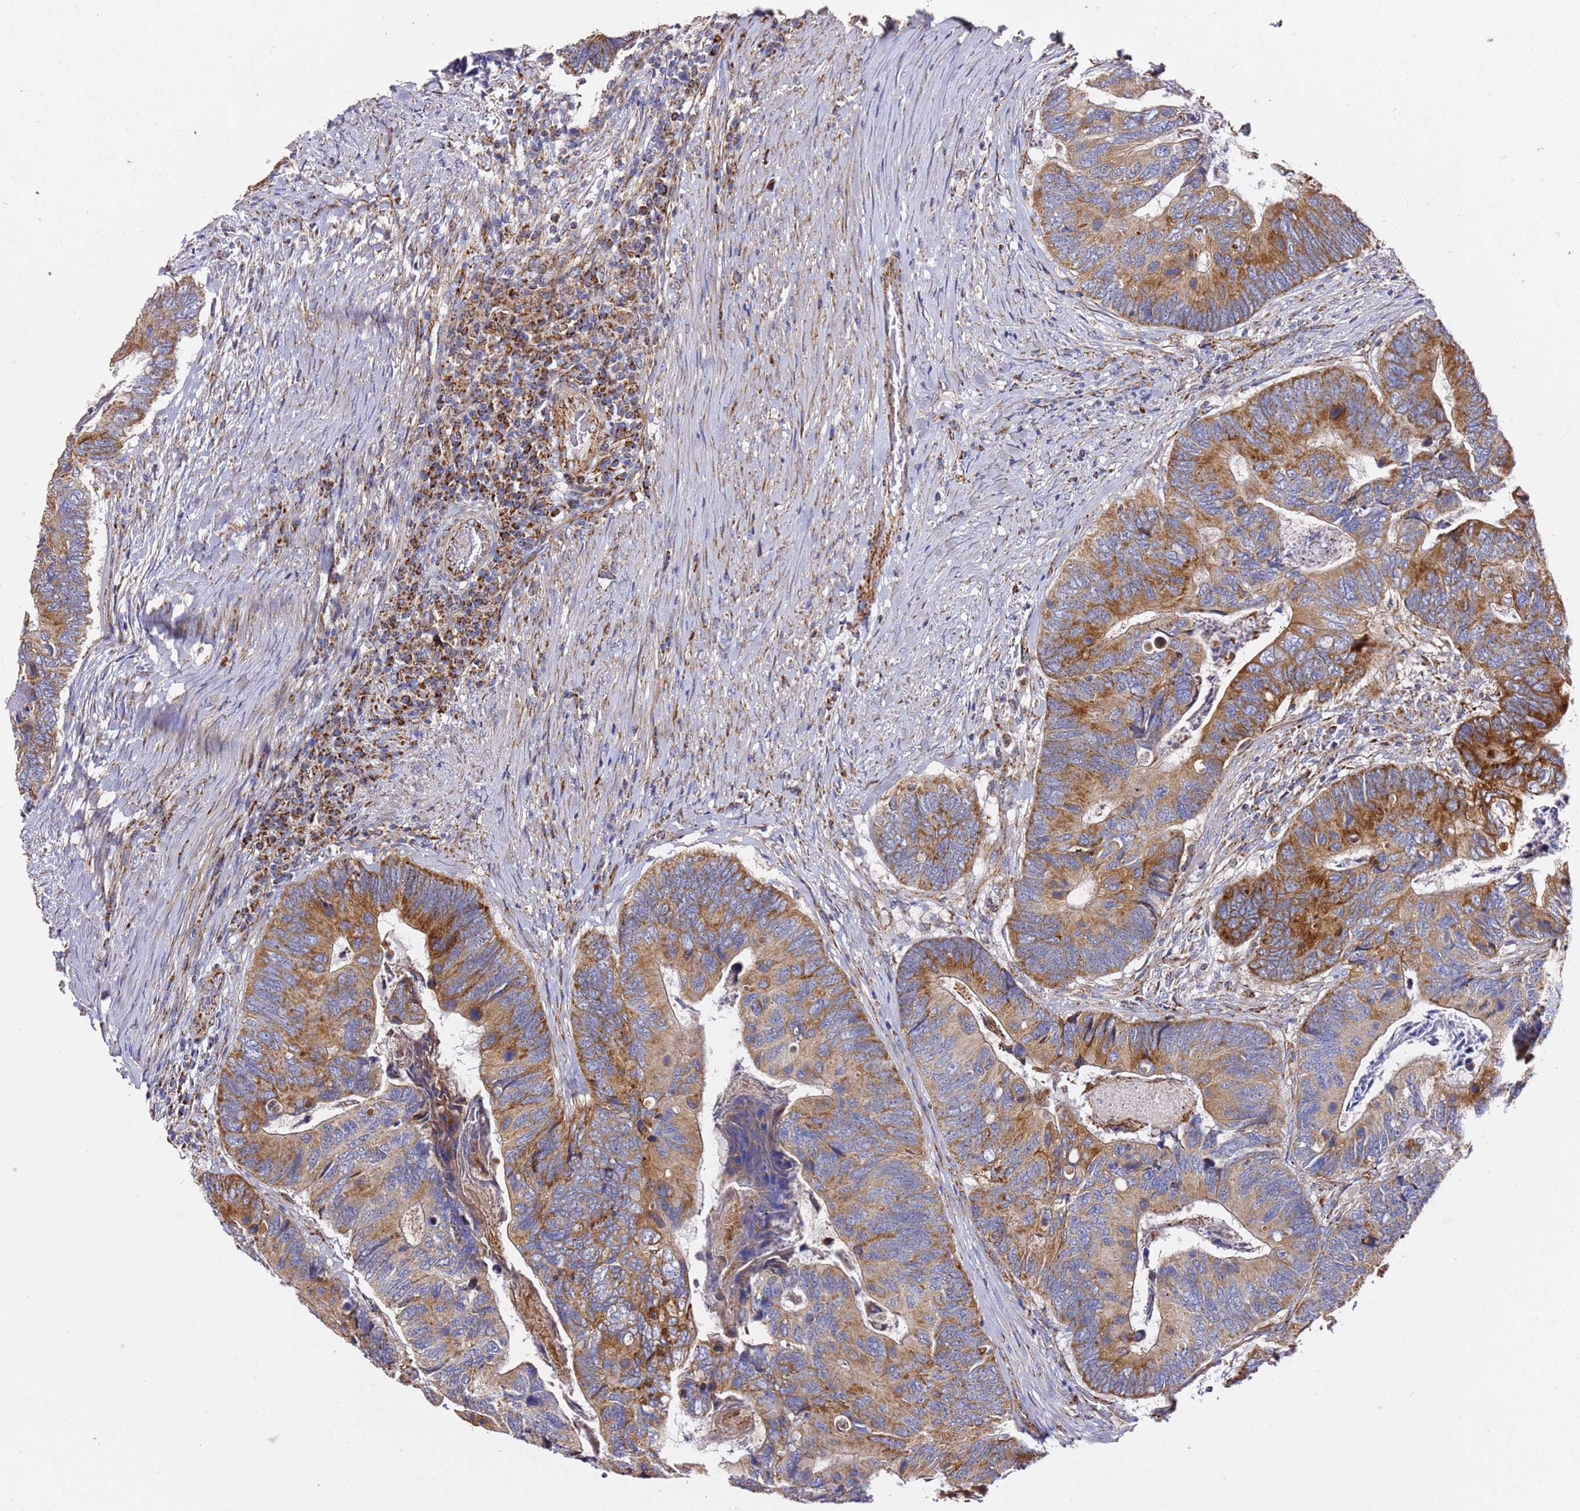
{"staining": {"intensity": "moderate", "quantity": "25%-75%", "location": "cytoplasmic/membranous"}, "tissue": "colorectal cancer", "cell_type": "Tumor cells", "image_type": "cancer", "snomed": [{"axis": "morphology", "description": "Adenocarcinoma, NOS"}, {"axis": "topography", "description": "Colon"}], "caption": "Immunohistochemical staining of human adenocarcinoma (colorectal) reveals moderate cytoplasmic/membranous protein positivity in about 25%-75% of tumor cells. (IHC, brightfield microscopy, high magnification).", "gene": "NDUFA3", "patient": {"sex": "female", "age": 67}}